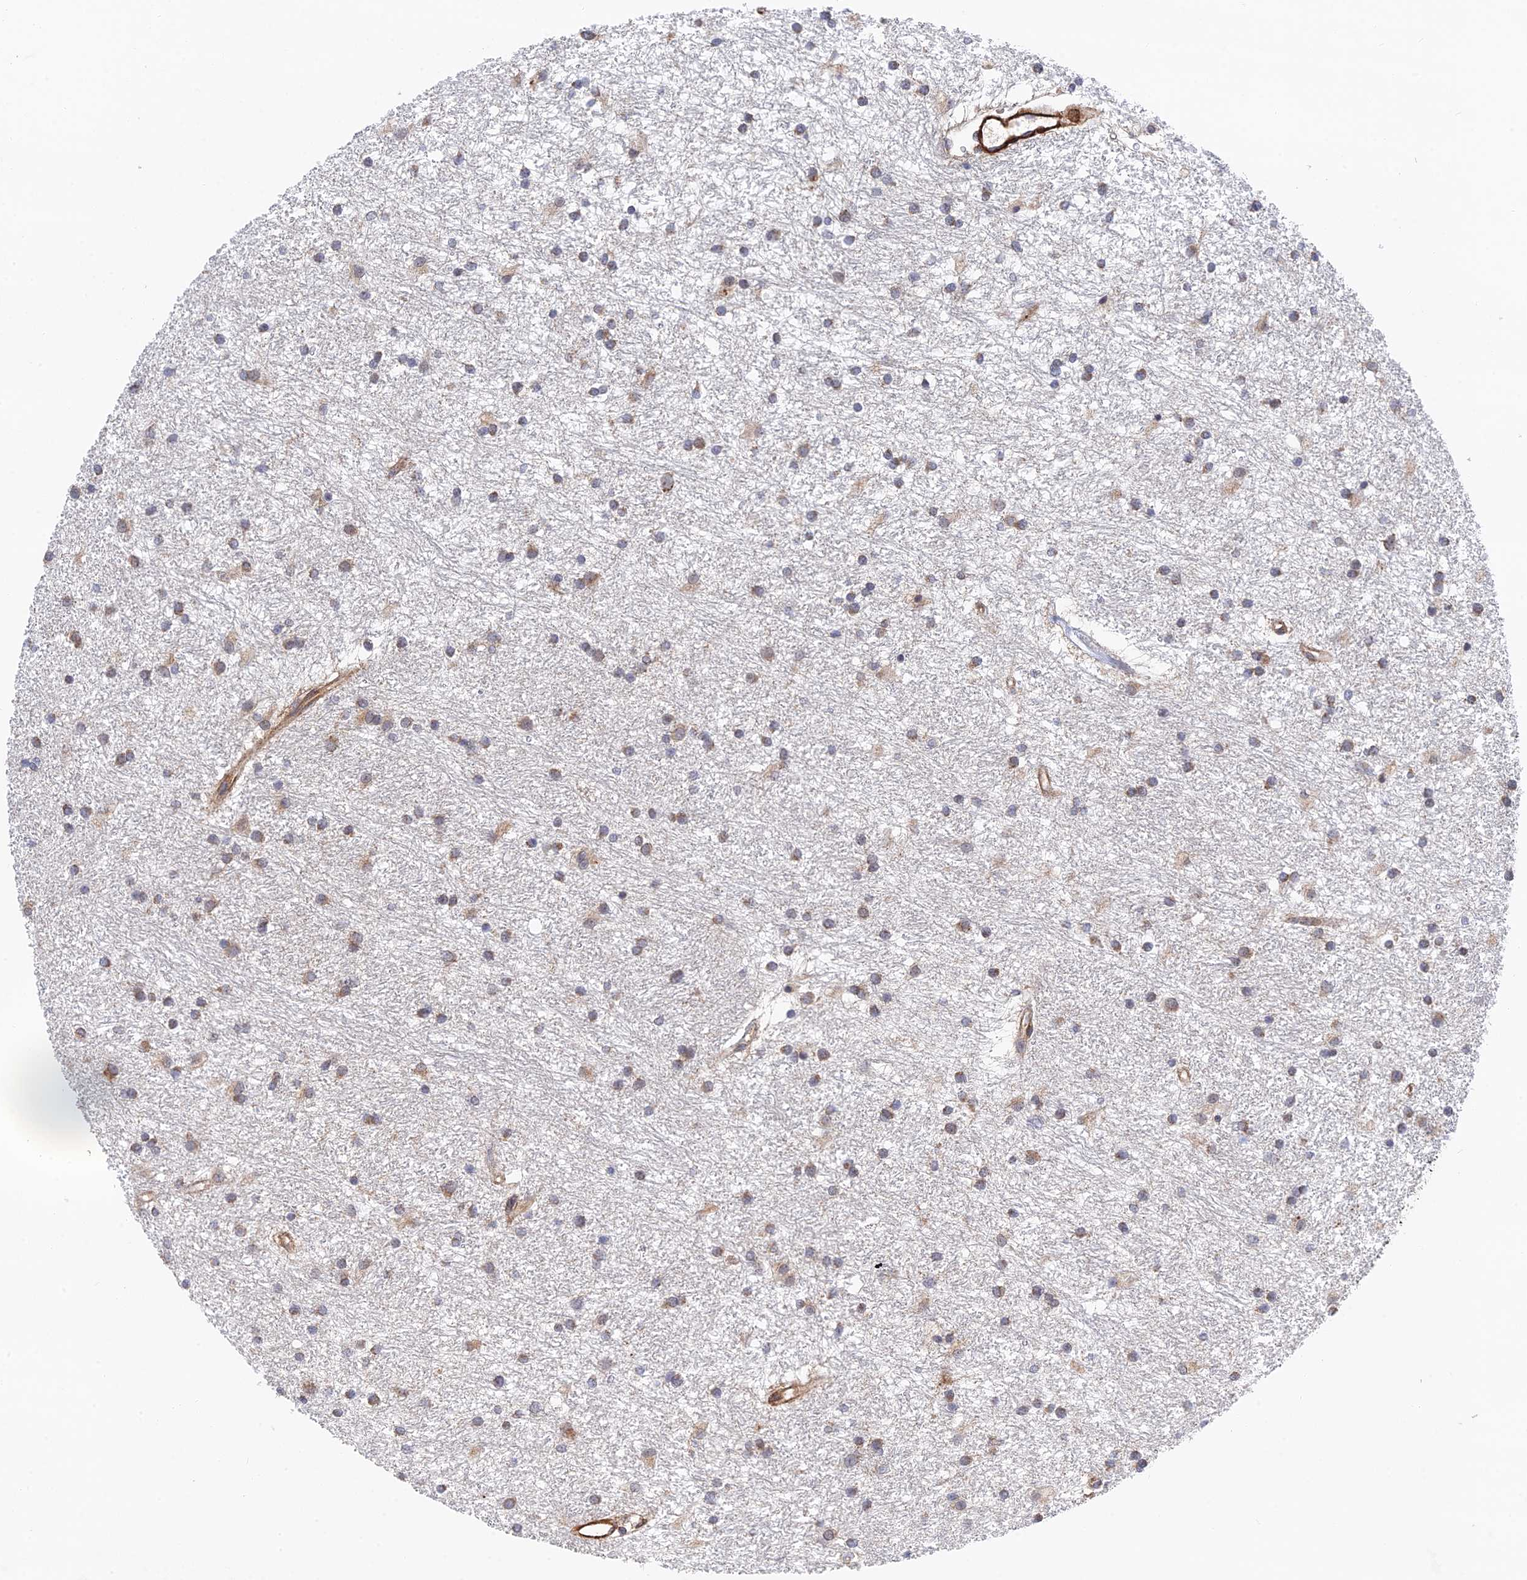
{"staining": {"intensity": "weak", "quantity": "25%-75%", "location": "cytoplasmic/membranous"}, "tissue": "glioma", "cell_type": "Tumor cells", "image_type": "cancer", "snomed": [{"axis": "morphology", "description": "Glioma, malignant, High grade"}, {"axis": "topography", "description": "Brain"}], "caption": "Immunohistochemistry (IHC) micrograph of glioma stained for a protein (brown), which reveals low levels of weak cytoplasmic/membranous staining in about 25%-75% of tumor cells.", "gene": "ZNF320", "patient": {"sex": "male", "age": 77}}